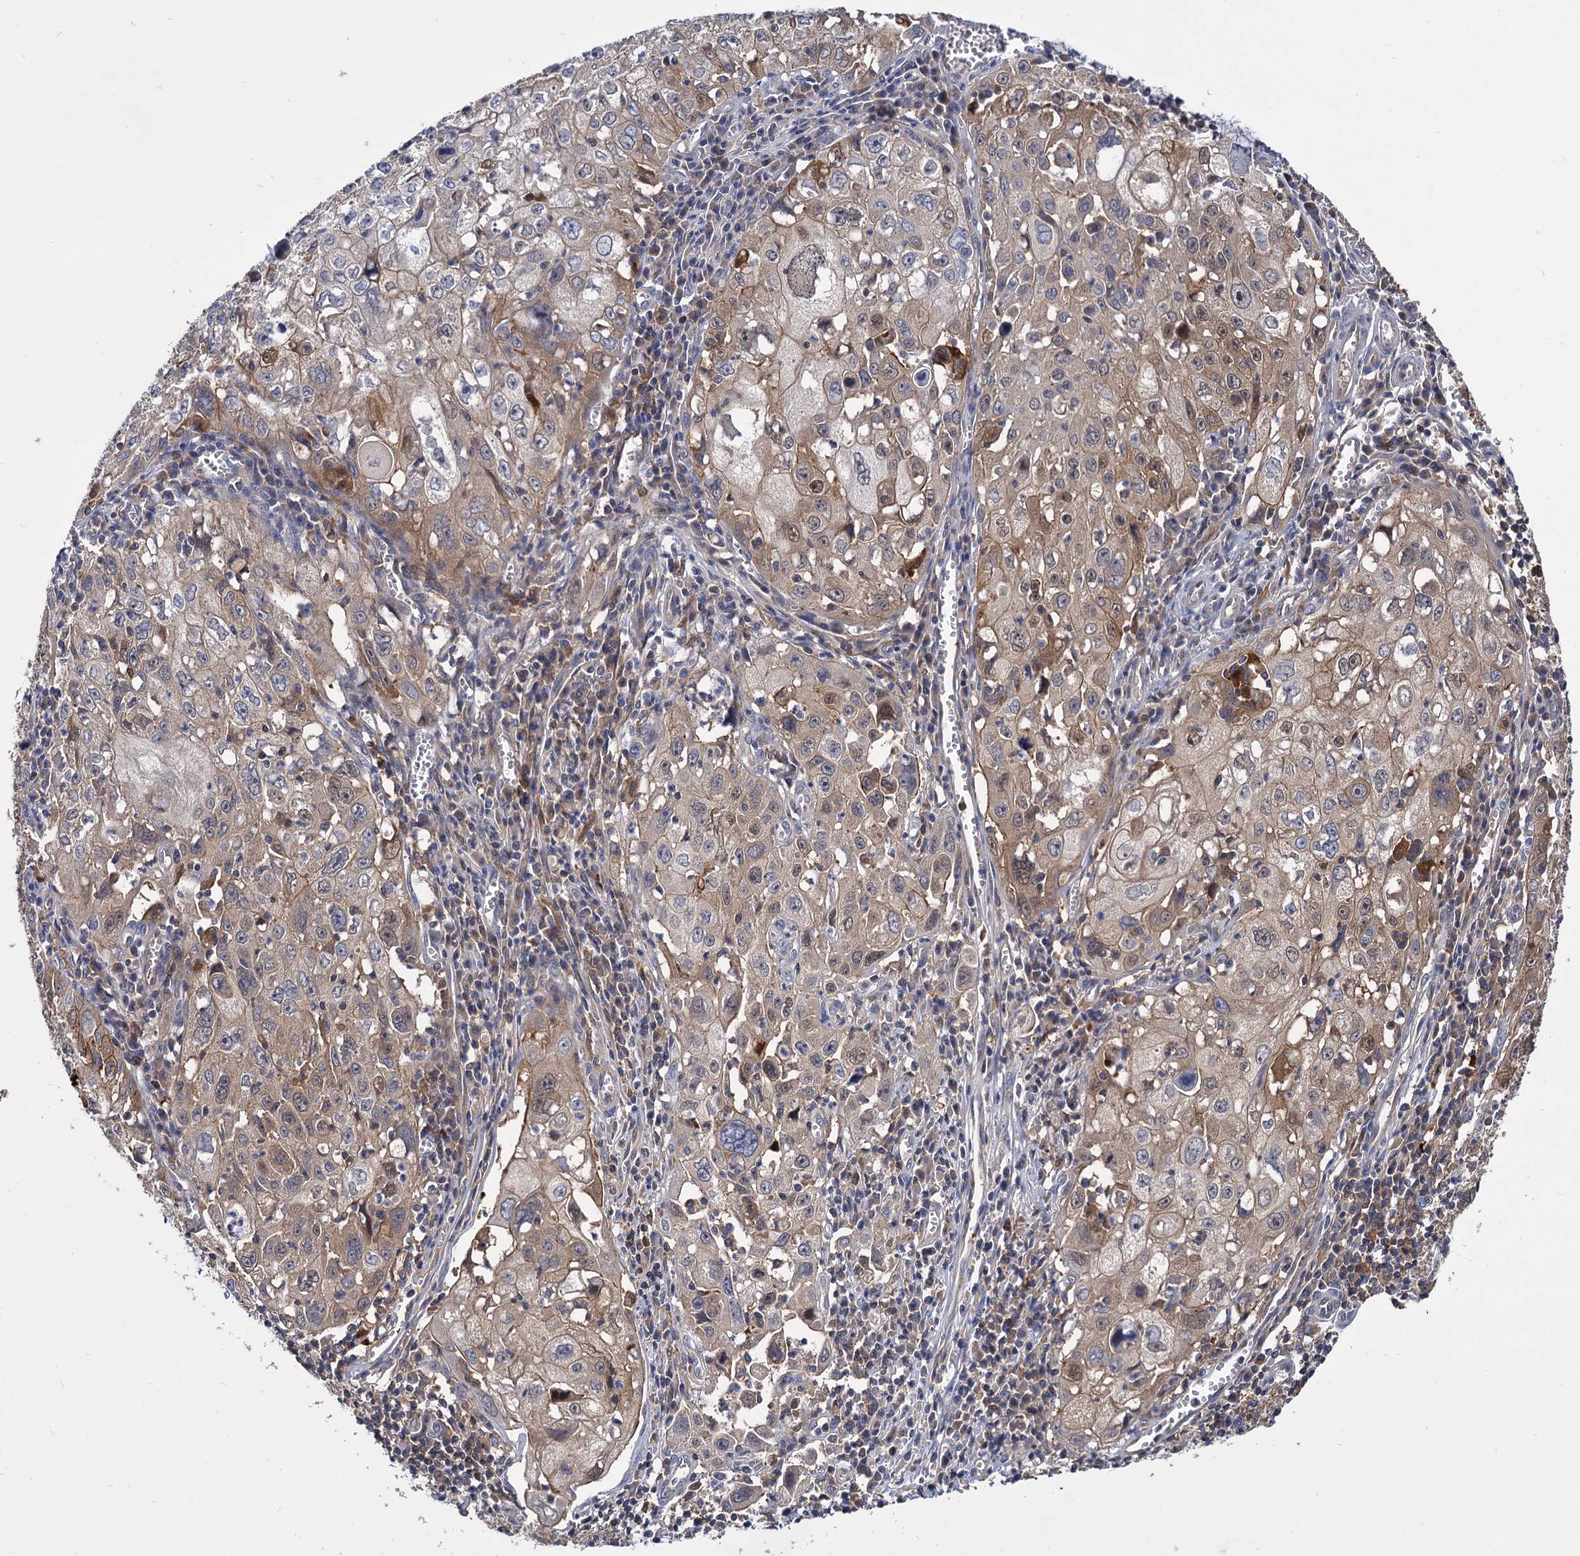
{"staining": {"intensity": "moderate", "quantity": "25%-75%", "location": "cytoplasmic/membranous"}, "tissue": "cervical cancer", "cell_type": "Tumor cells", "image_type": "cancer", "snomed": [{"axis": "morphology", "description": "Squamous cell carcinoma, NOS"}, {"axis": "topography", "description": "Cervix"}], "caption": "Immunohistochemistry histopathology image of neoplastic tissue: cervical cancer stained using immunohistochemistry (IHC) exhibits medium levels of moderate protein expression localized specifically in the cytoplasmic/membranous of tumor cells, appearing as a cytoplasmic/membranous brown color.", "gene": "GCLC", "patient": {"sex": "female", "age": 42}}